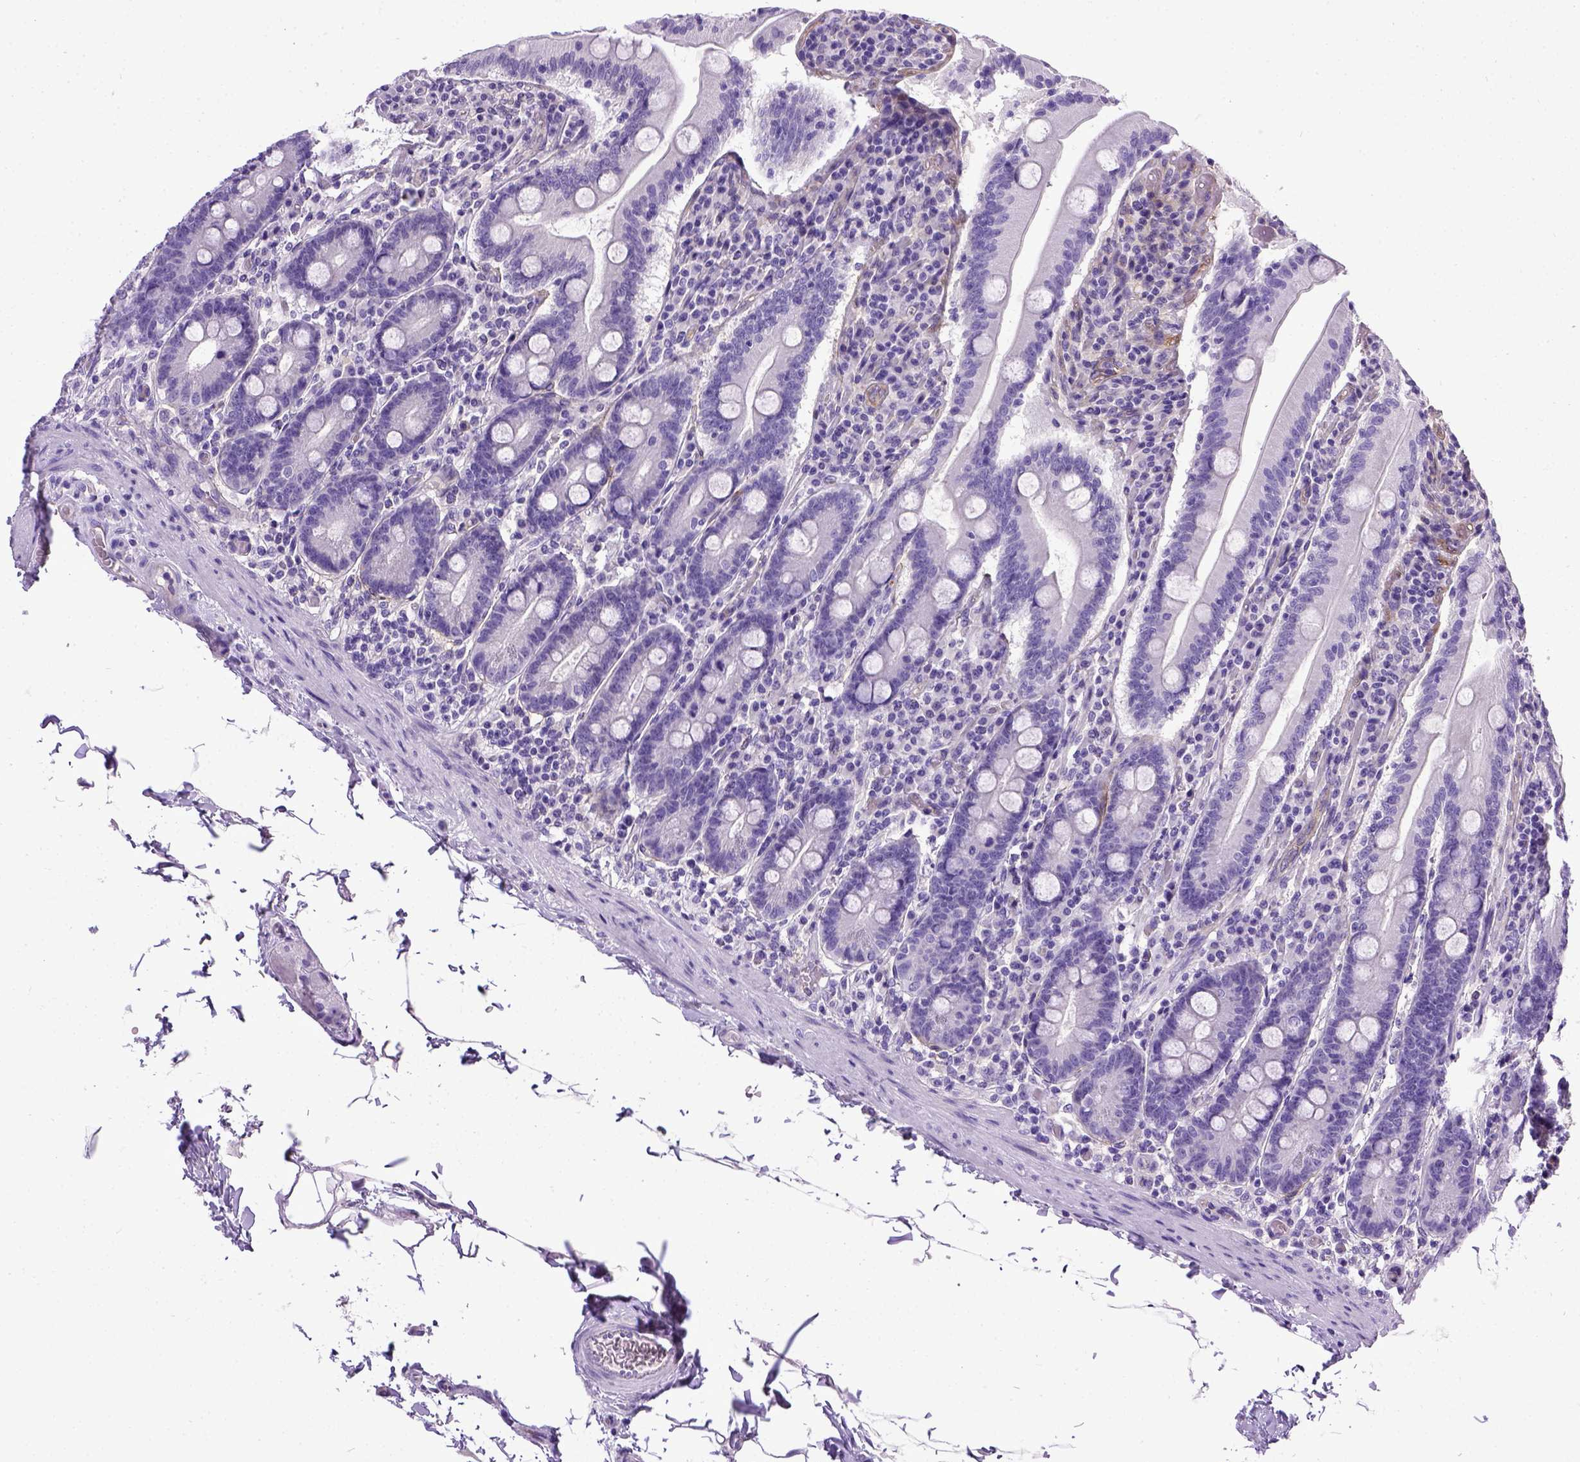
{"staining": {"intensity": "negative", "quantity": "none", "location": "none"}, "tissue": "small intestine", "cell_type": "Glandular cells", "image_type": "normal", "snomed": [{"axis": "morphology", "description": "Normal tissue, NOS"}, {"axis": "topography", "description": "Small intestine"}], "caption": "This is a micrograph of immunohistochemistry staining of normal small intestine, which shows no expression in glandular cells. The staining is performed using DAB (3,3'-diaminobenzidine) brown chromogen with nuclei counter-stained in using hematoxylin.", "gene": "ENG", "patient": {"sex": "male", "age": 37}}